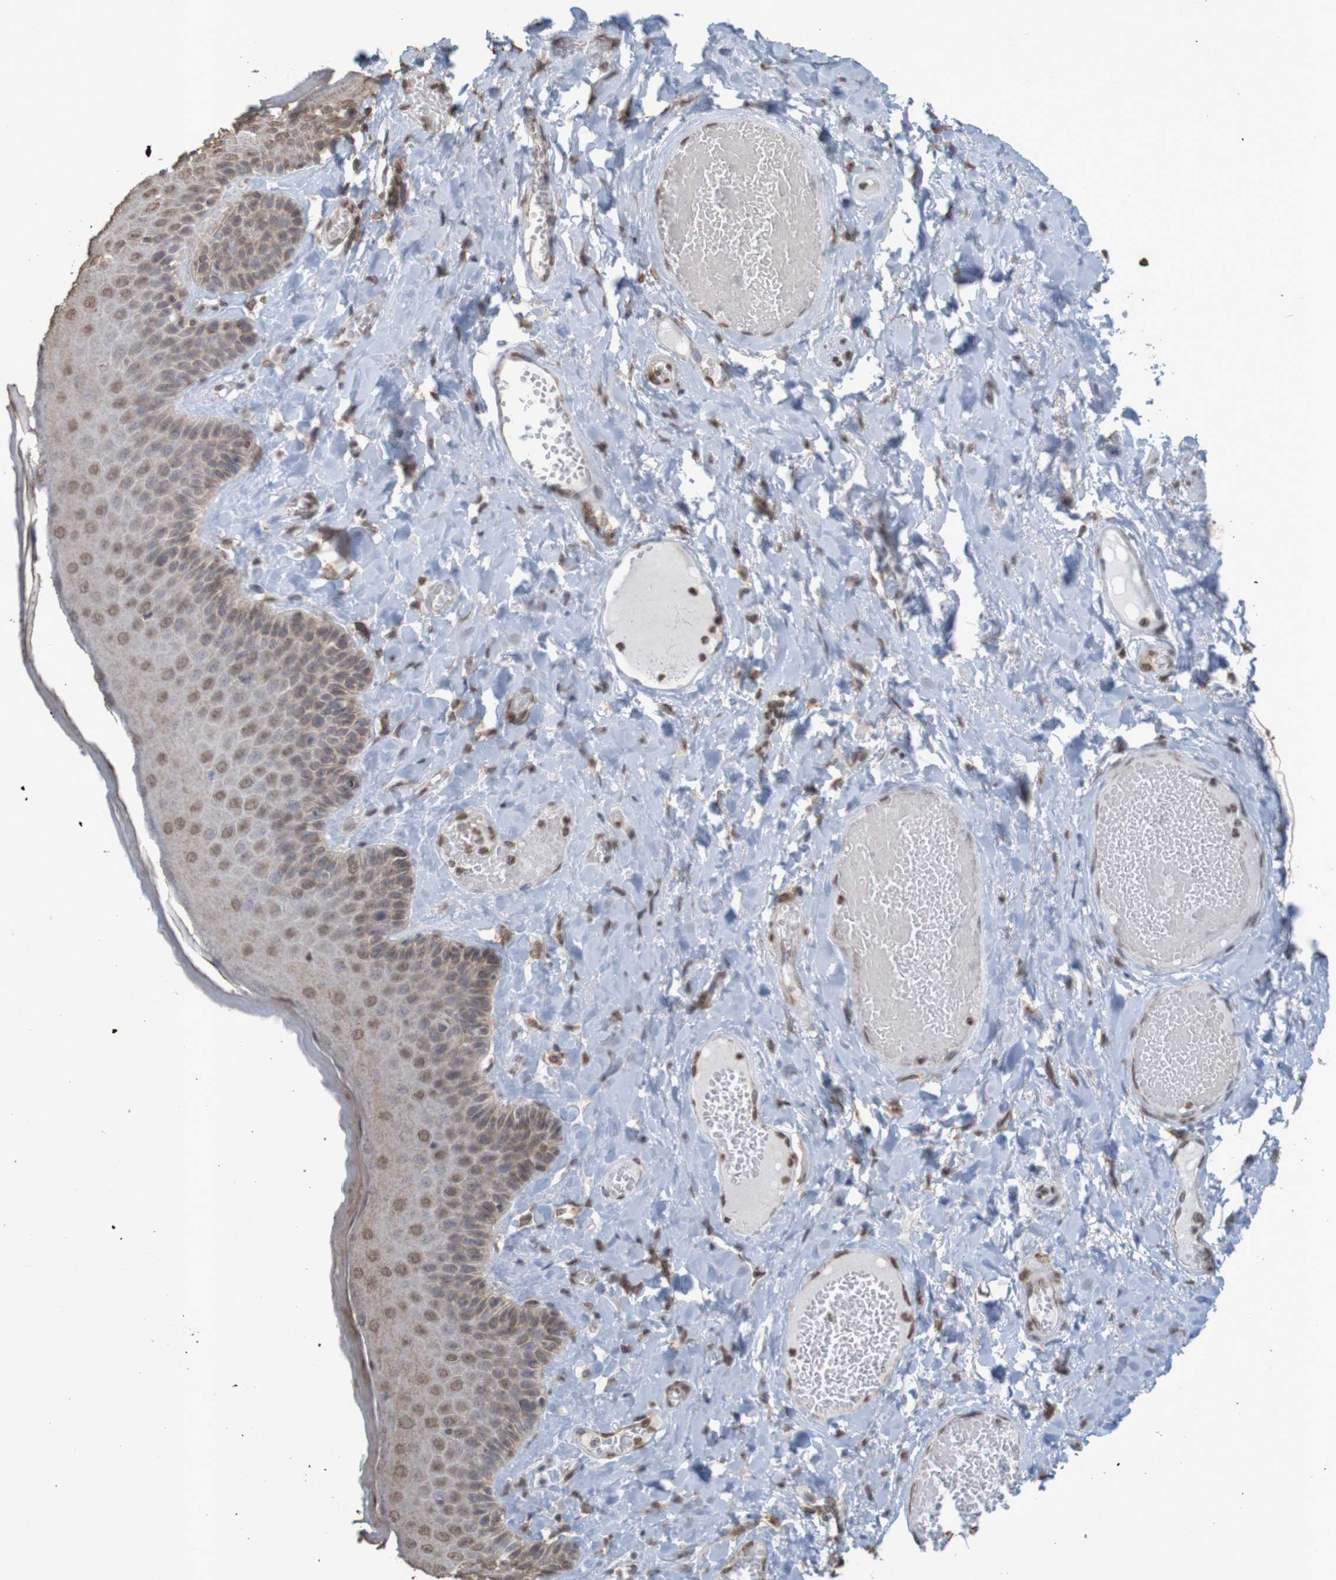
{"staining": {"intensity": "moderate", "quantity": ">75%", "location": "cytoplasmic/membranous,nuclear"}, "tissue": "skin", "cell_type": "Epidermal cells", "image_type": "normal", "snomed": [{"axis": "morphology", "description": "Normal tissue, NOS"}, {"axis": "topography", "description": "Anal"}], "caption": "This image shows benign skin stained with immunohistochemistry to label a protein in brown. The cytoplasmic/membranous,nuclear of epidermal cells show moderate positivity for the protein. Nuclei are counter-stained blue.", "gene": "GFI1", "patient": {"sex": "male", "age": 69}}